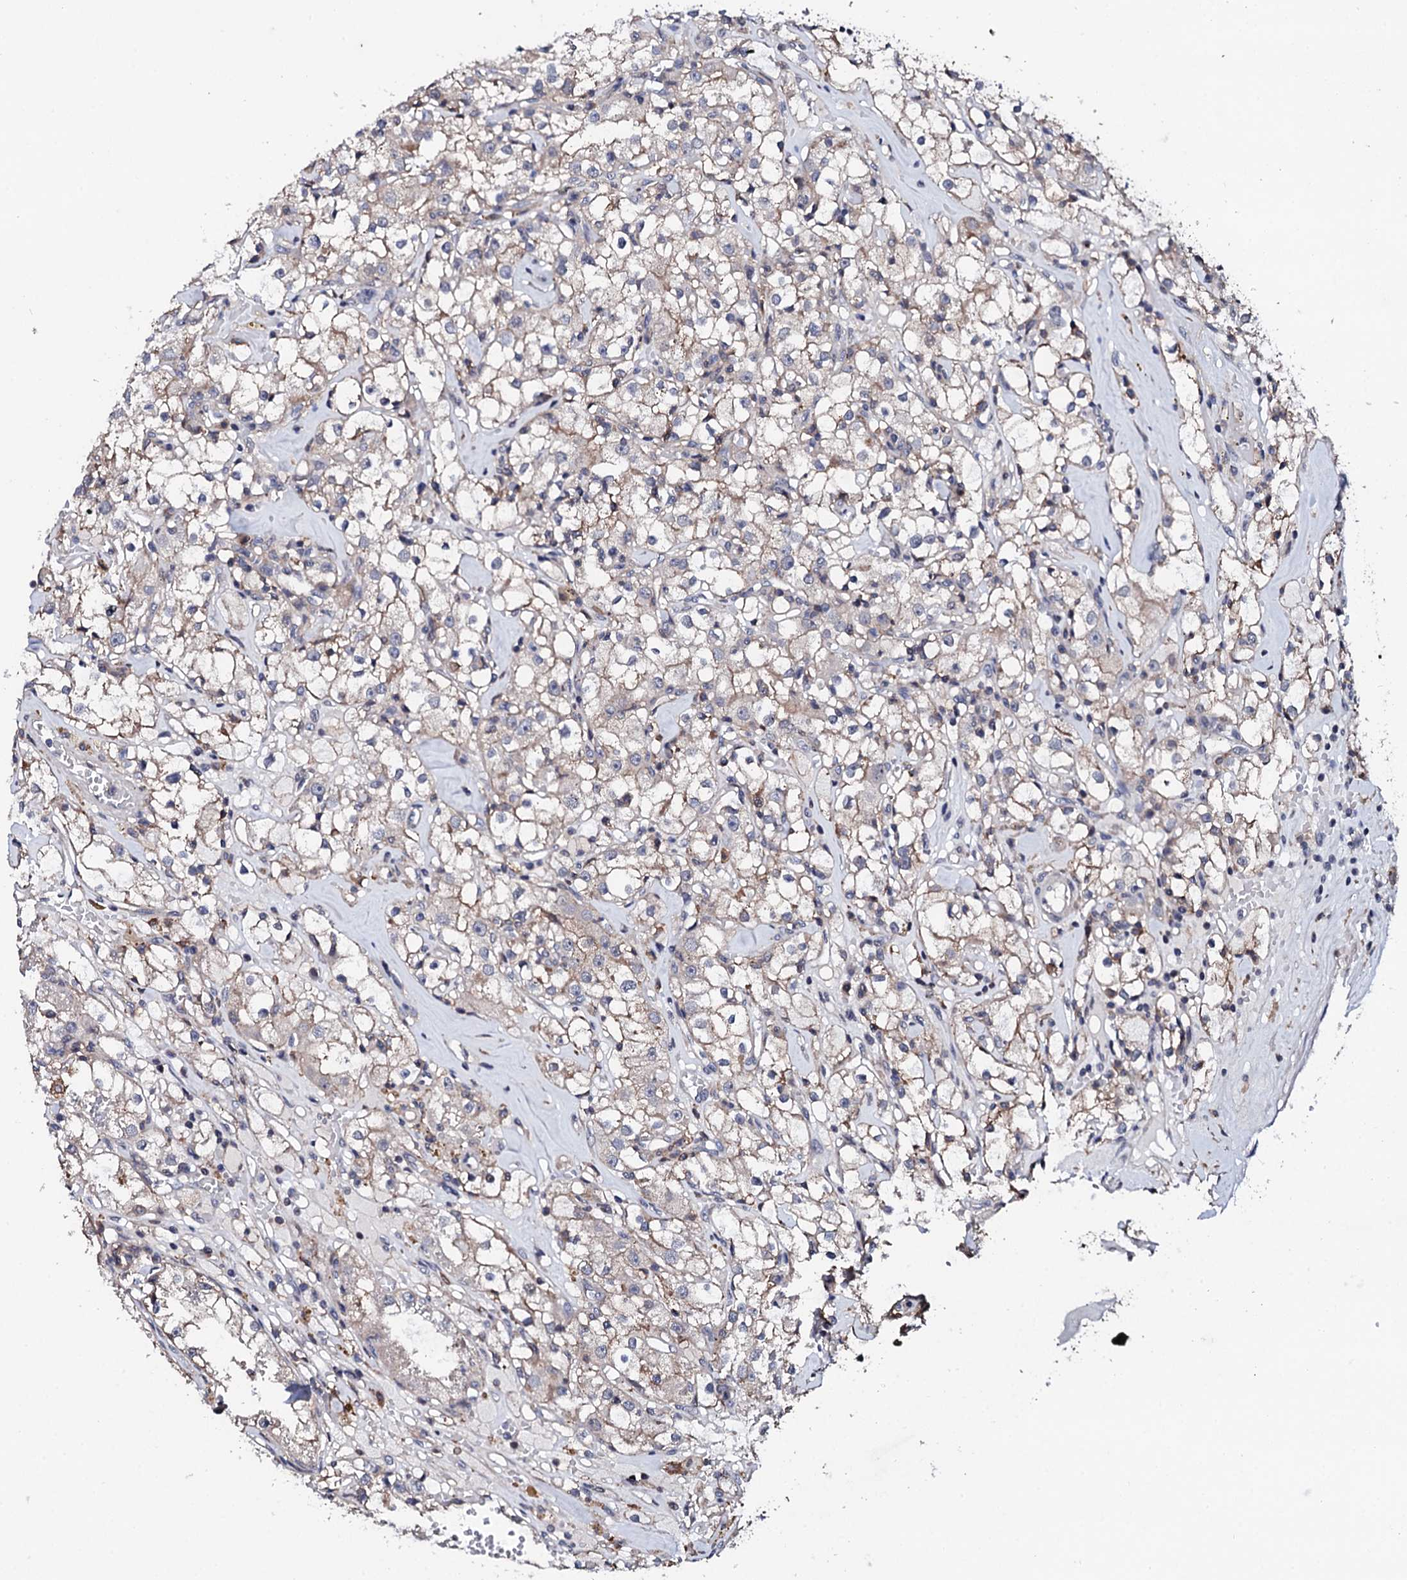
{"staining": {"intensity": "weak", "quantity": "<25%", "location": "cytoplasmic/membranous"}, "tissue": "renal cancer", "cell_type": "Tumor cells", "image_type": "cancer", "snomed": [{"axis": "morphology", "description": "Adenocarcinoma, NOS"}, {"axis": "topography", "description": "Kidney"}], "caption": "Protein analysis of renal cancer (adenocarcinoma) reveals no significant staining in tumor cells.", "gene": "EDC3", "patient": {"sex": "male", "age": 56}}